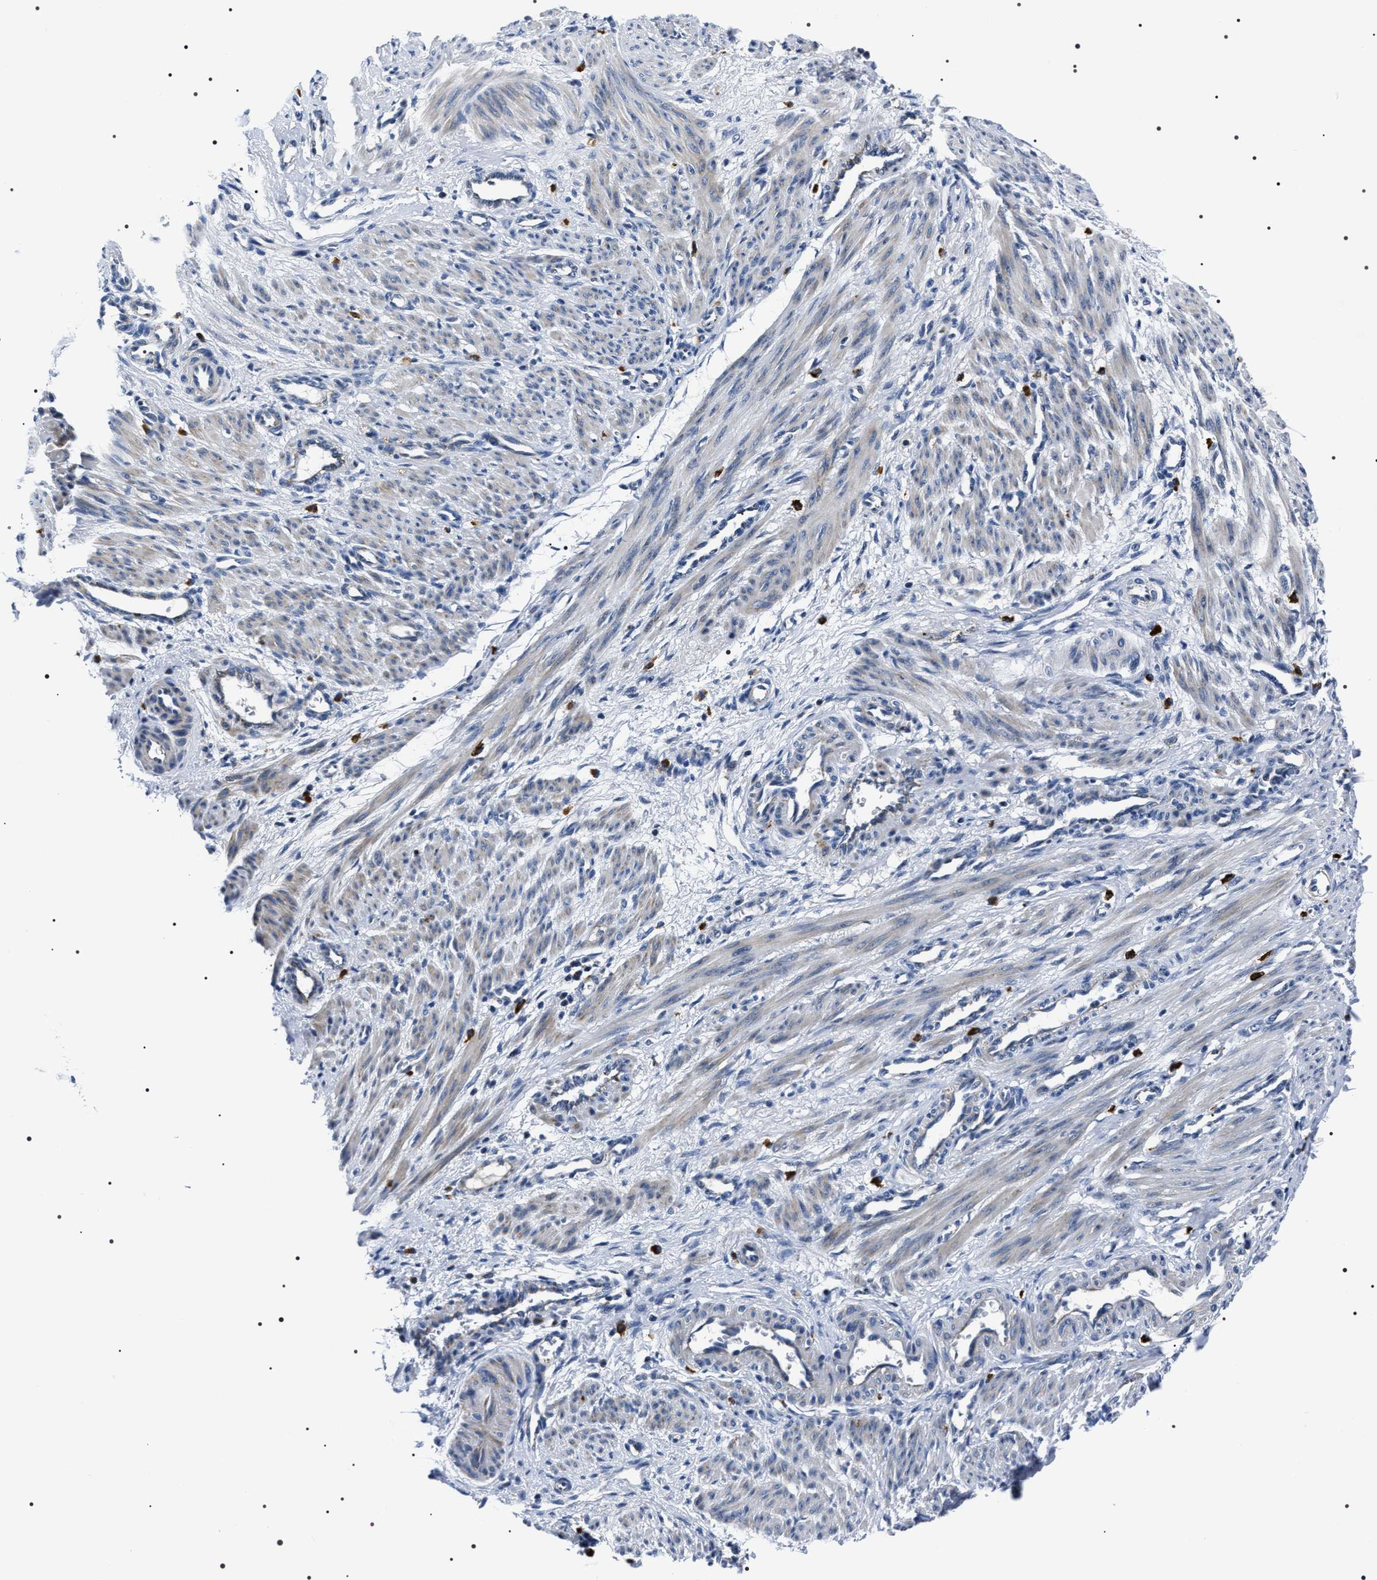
{"staining": {"intensity": "weak", "quantity": "25%-75%", "location": "cytoplasmic/membranous"}, "tissue": "smooth muscle", "cell_type": "Smooth muscle cells", "image_type": "normal", "snomed": [{"axis": "morphology", "description": "Normal tissue, NOS"}, {"axis": "topography", "description": "Endometrium"}], "caption": "Brown immunohistochemical staining in normal smooth muscle exhibits weak cytoplasmic/membranous staining in approximately 25%-75% of smooth muscle cells.", "gene": "NTMT1", "patient": {"sex": "female", "age": 33}}